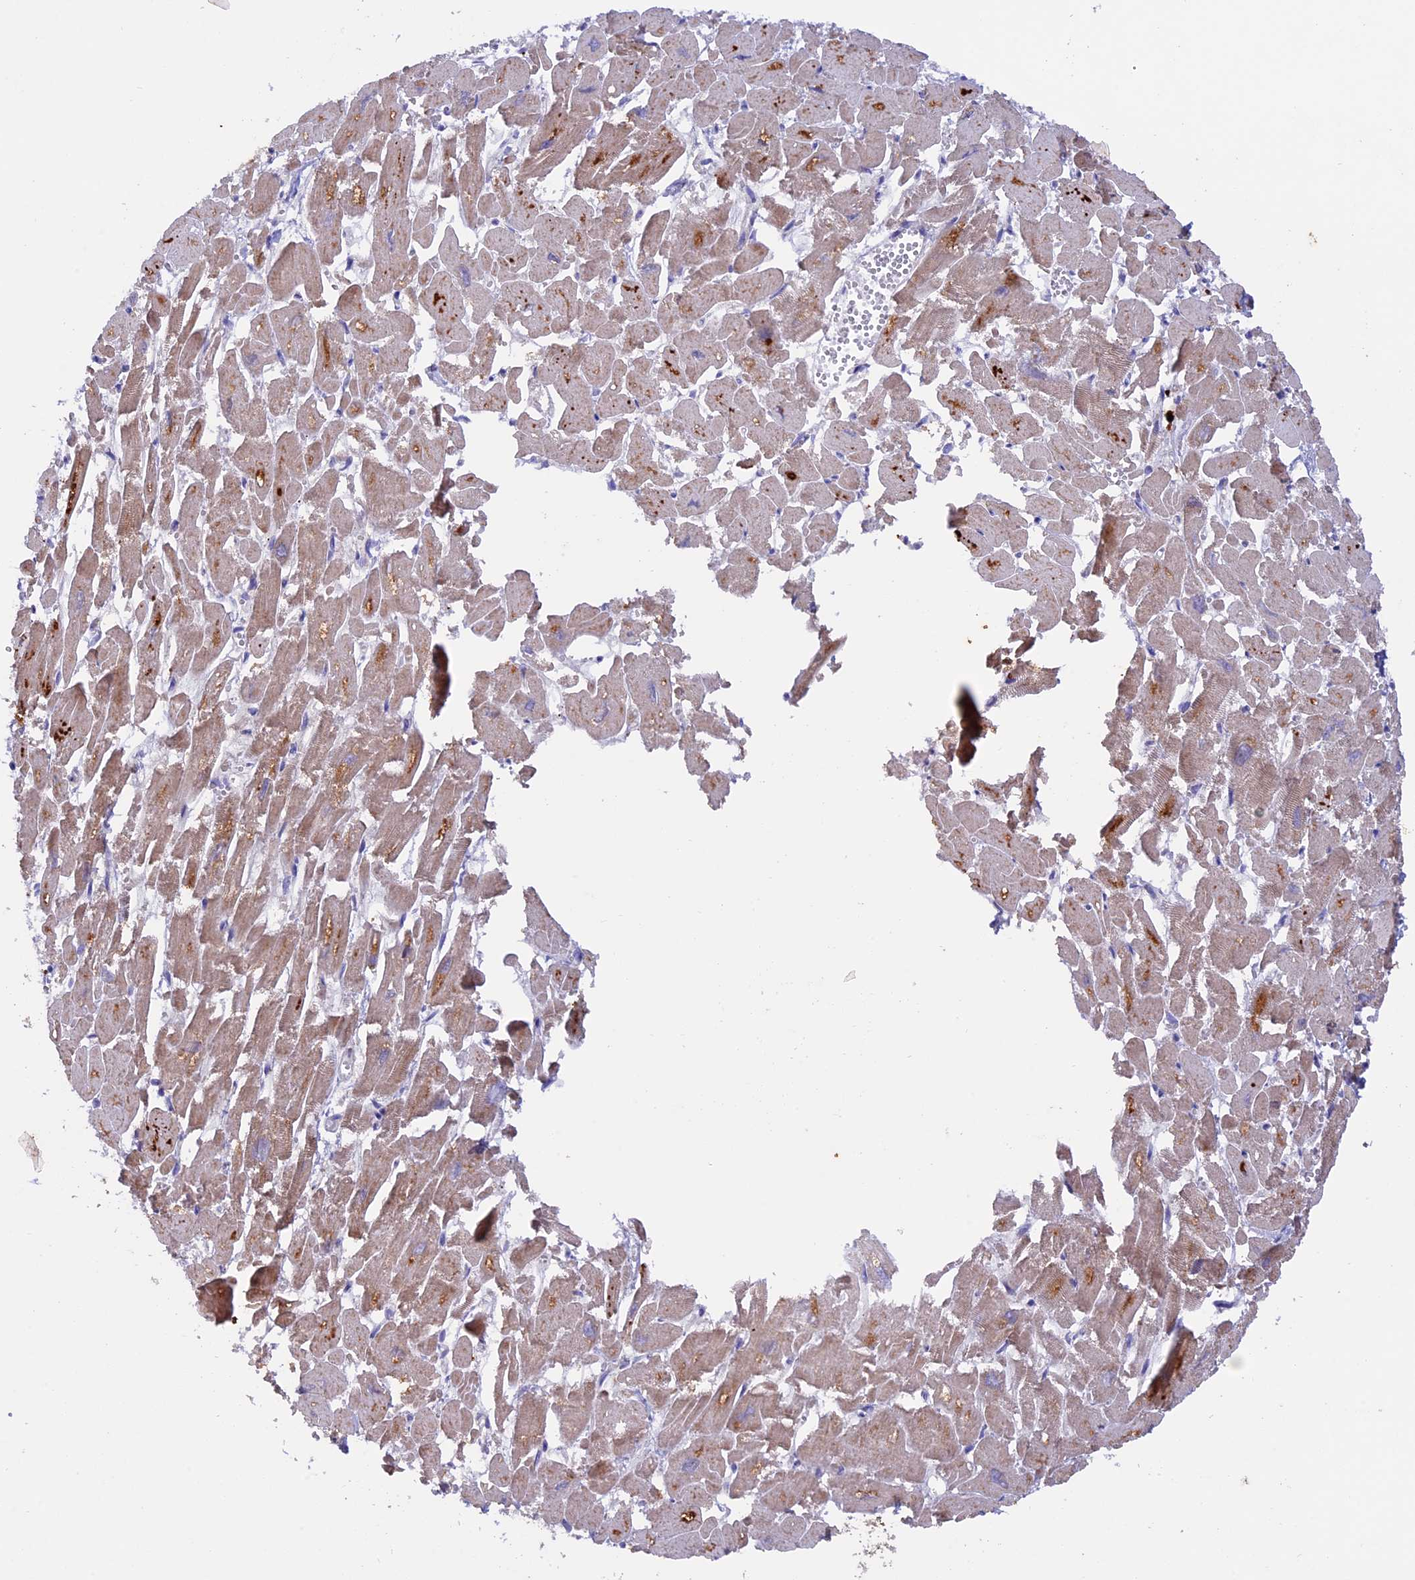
{"staining": {"intensity": "moderate", "quantity": ">75%", "location": "cytoplasmic/membranous"}, "tissue": "heart muscle", "cell_type": "Cardiomyocytes", "image_type": "normal", "snomed": [{"axis": "morphology", "description": "Normal tissue, NOS"}, {"axis": "topography", "description": "Heart"}], "caption": "Immunohistochemical staining of unremarkable human heart muscle displays medium levels of moderate cytoplasmic/membranous positivity in approximately >75% of cardiomyocytes.", "gene": "PTPN9", "patient": {"sex": "male", "age": 54}}